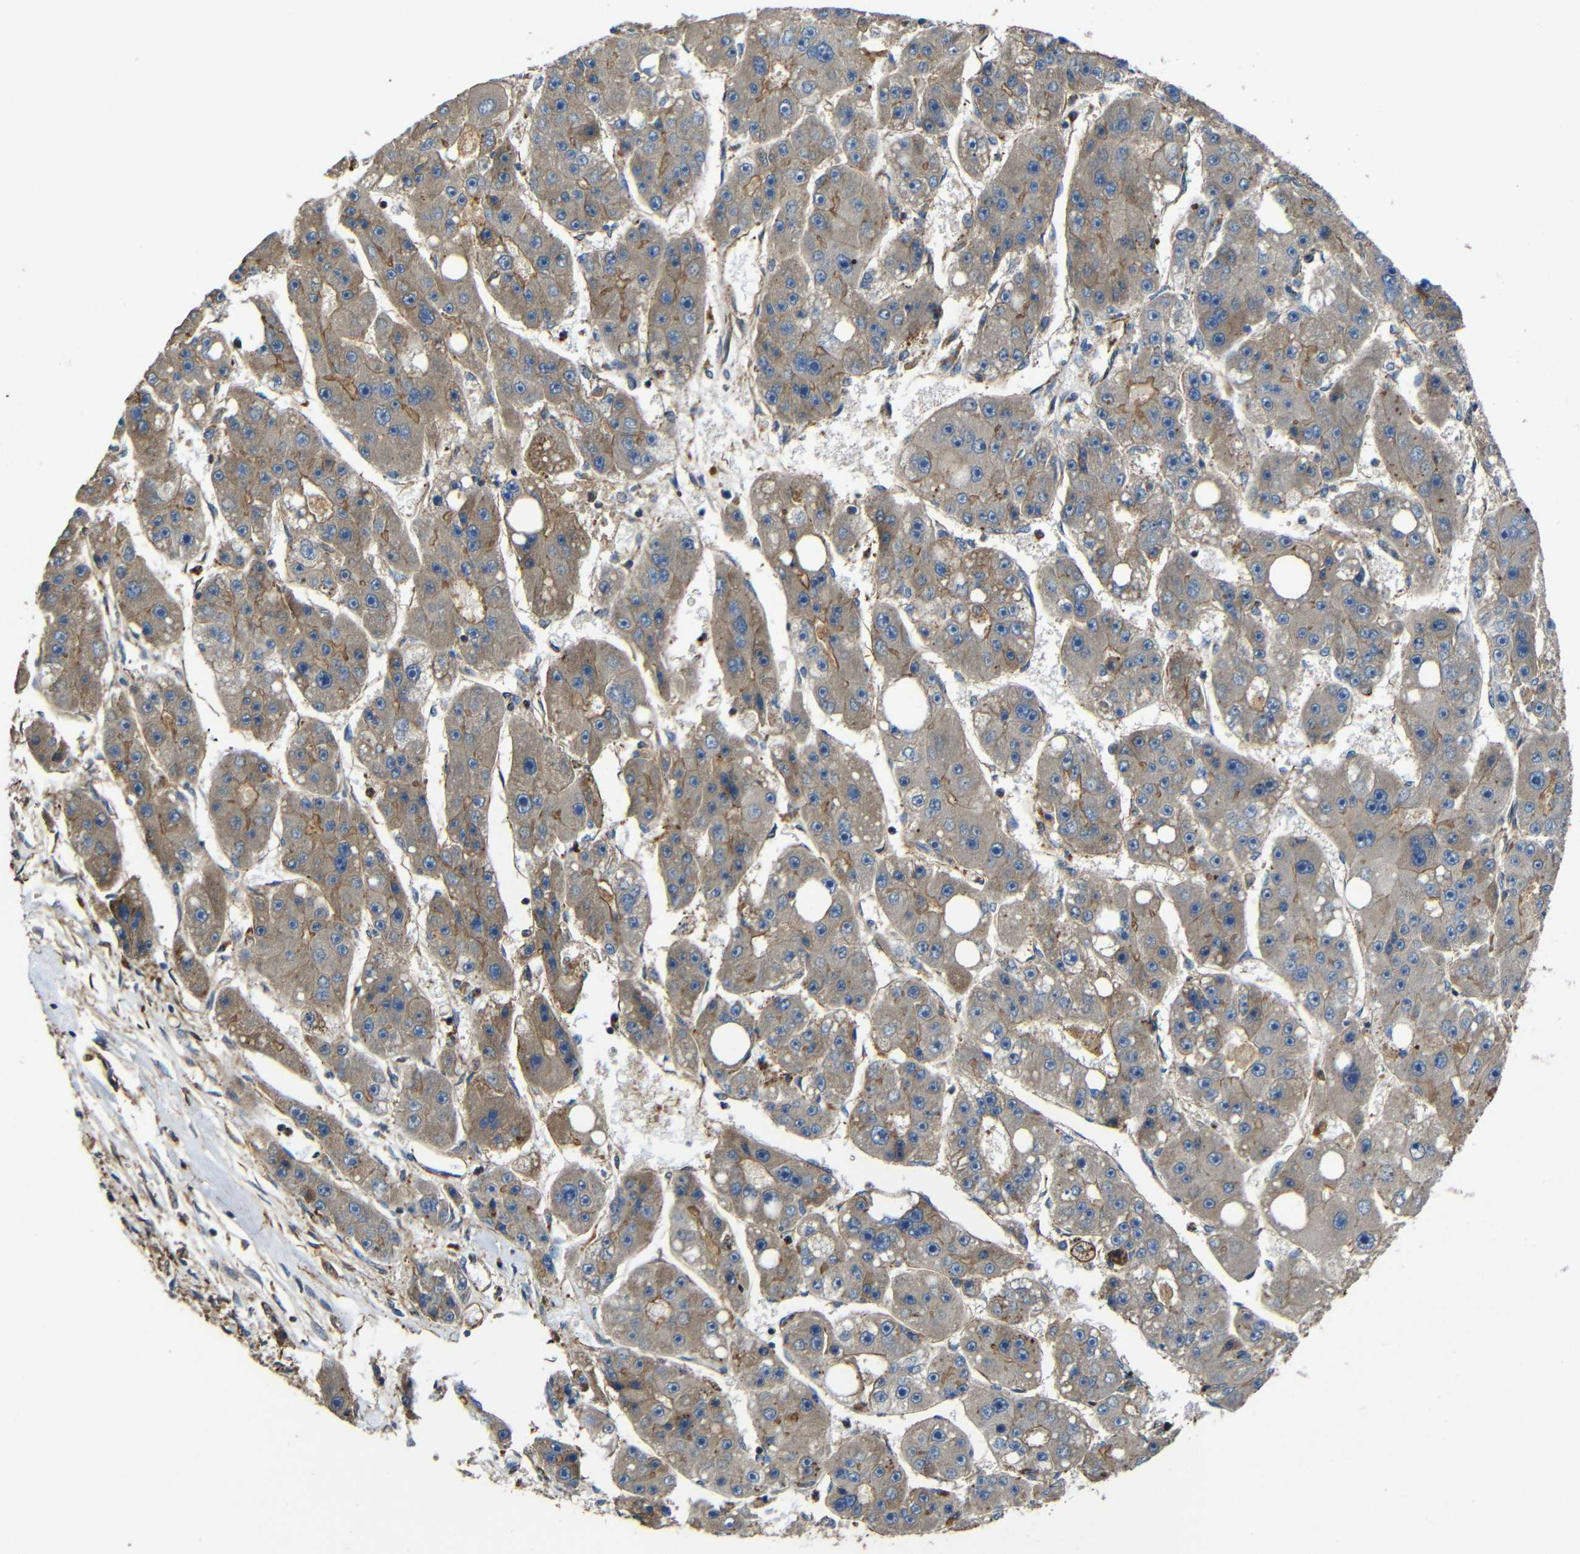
{"staining": {"intensity": "weak", "quantity": "25%-75%", "location": "cytoplasmic/membranous"}, "tissue": "liver cancer", "cell_type": "Tumor cells", "image_type": "cancer", "snomed": [{"axis": "morphology", "description": "Carcinoma, Hepatocellular, NOS"}, {"axis": "topography", "description": "Liver"}], "caption": "High-magnification brightfield microscopy of liver cancer stained with DAB (3,3'-diaminobenzidine) (brown) and counterstained with hematoxylin (blue). tumor cells exhibit weak cytoplasmic/membranous positivity is appreciated in about25%-75% of cells.", "gene": "PTCH1", "patient": {"sex": "female", "age": 61}}